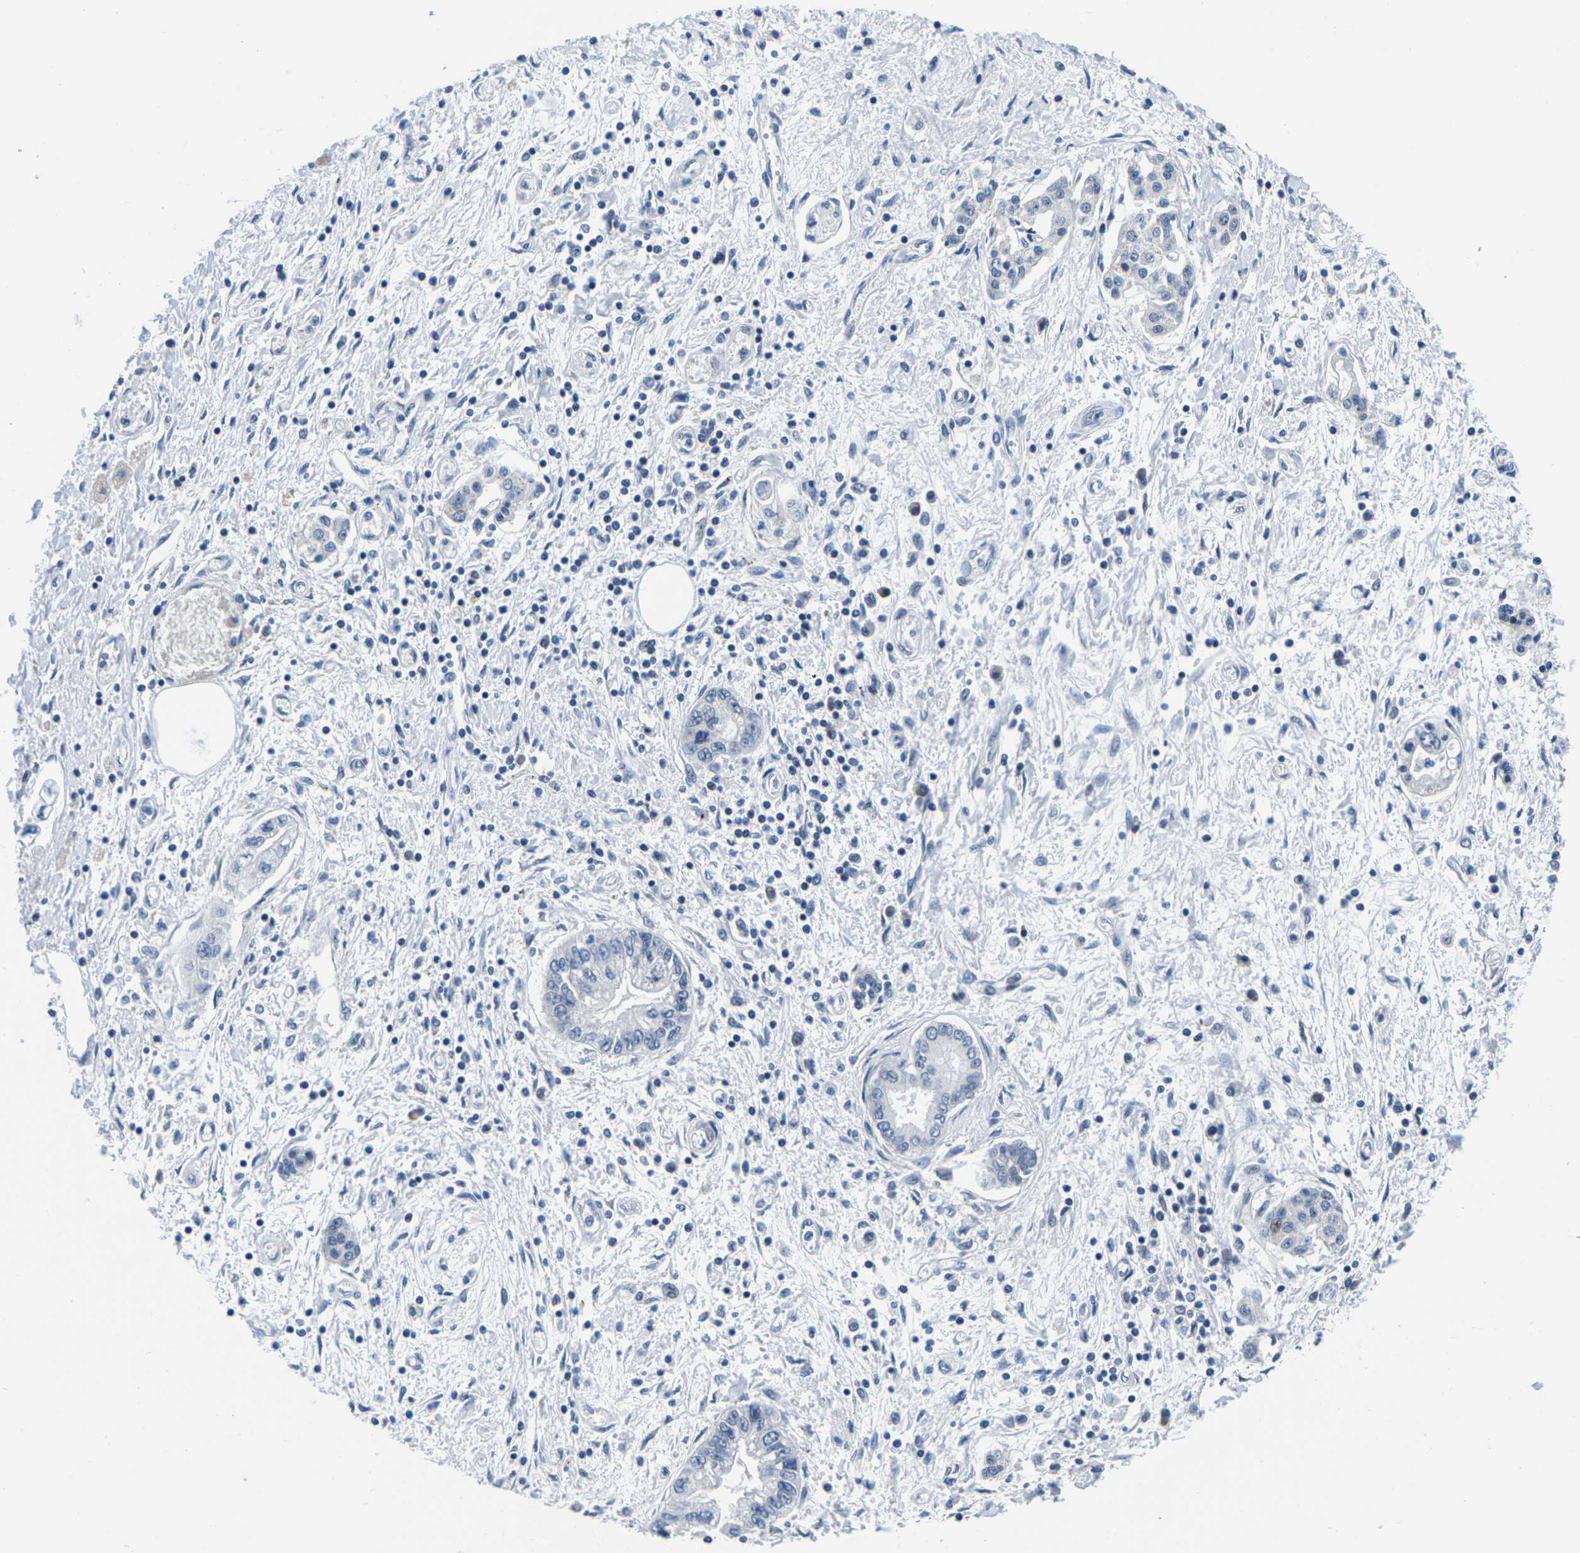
{"staining": {"intensity": "negative", "quantity": "none", "location": "none"}, "tissue": "pancreatic cancer", "cell_type": "Tumor cells", "image_type": "cancer", "snomed": [{"axis": "morphology", "description": "Adenocarcinoma, NOS"}, {"axis": "topography", "description": "Pancreas"}], "caption": "Histopathology image shows no protein expression in tumor cells of pancreatic cancer (adenocarcinoma) tissue.", "gene": "CDC73", "patient": {"sex": "male", "age": 56}}